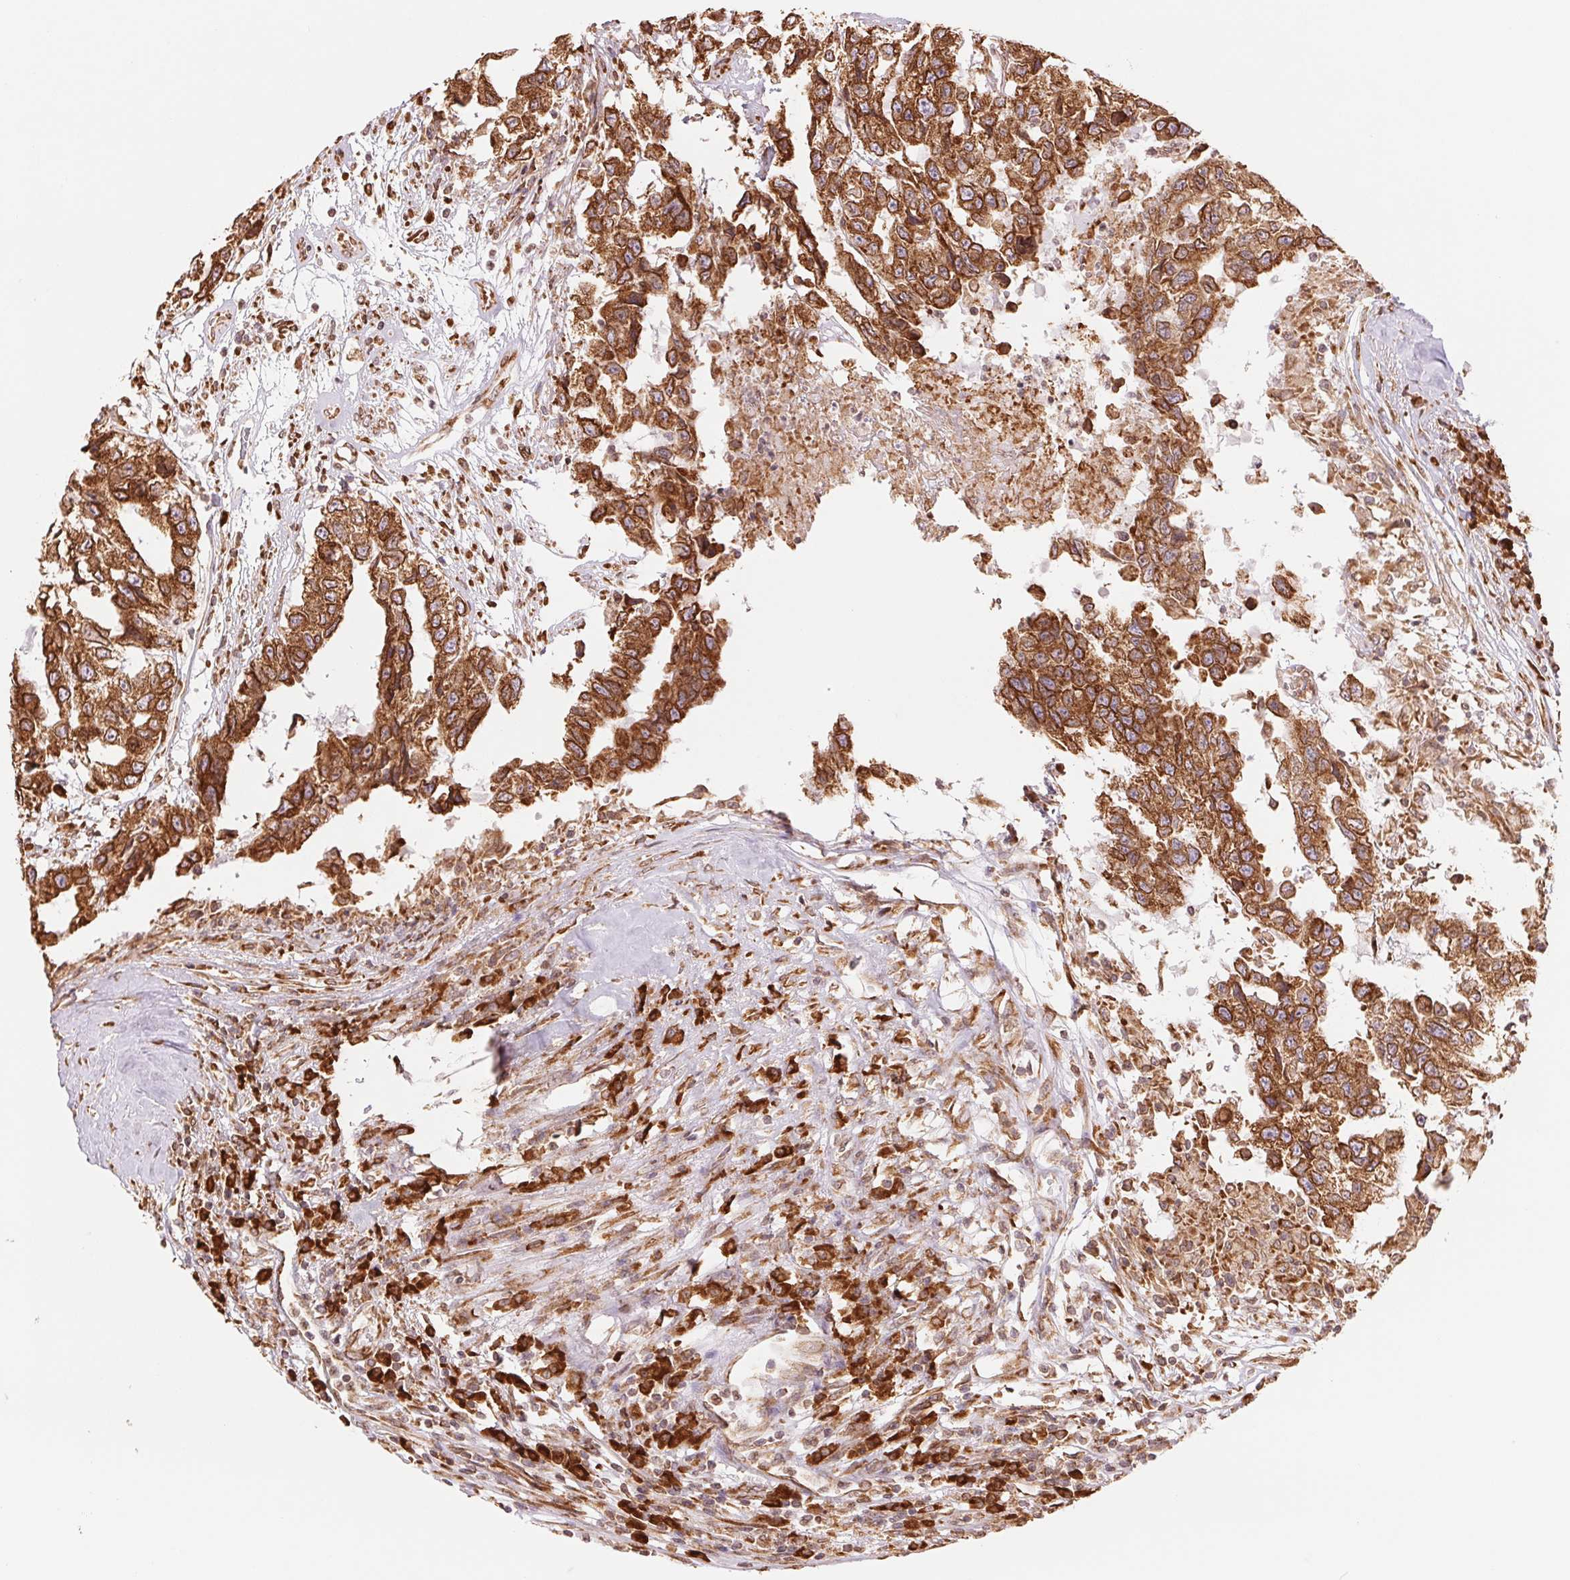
{"staining": {"intensity": "moderate", "quantity": ">75%", "location": "cytoplasmic/membranous,nuclear"}, "tissue": "testis cancer", "cell_type": "Tumor cells", "image_type": "cancer", "snomed": [{"axis": "morphology", "description": "Carcinoma, Embryonal, NOS"}, {"axis": "topography", "description": "Testis"}], "caption": "Immunohistochemistry photomicrograph of testis embryonal carcinoma stained for a protein (brown), which reveals medium levels of moderate cytoplasmic/membranous and nuclear expression in approximately >75% of tumor cells.", "gene": "RPN1", "patient": {"sex": "male", "age": 83}}